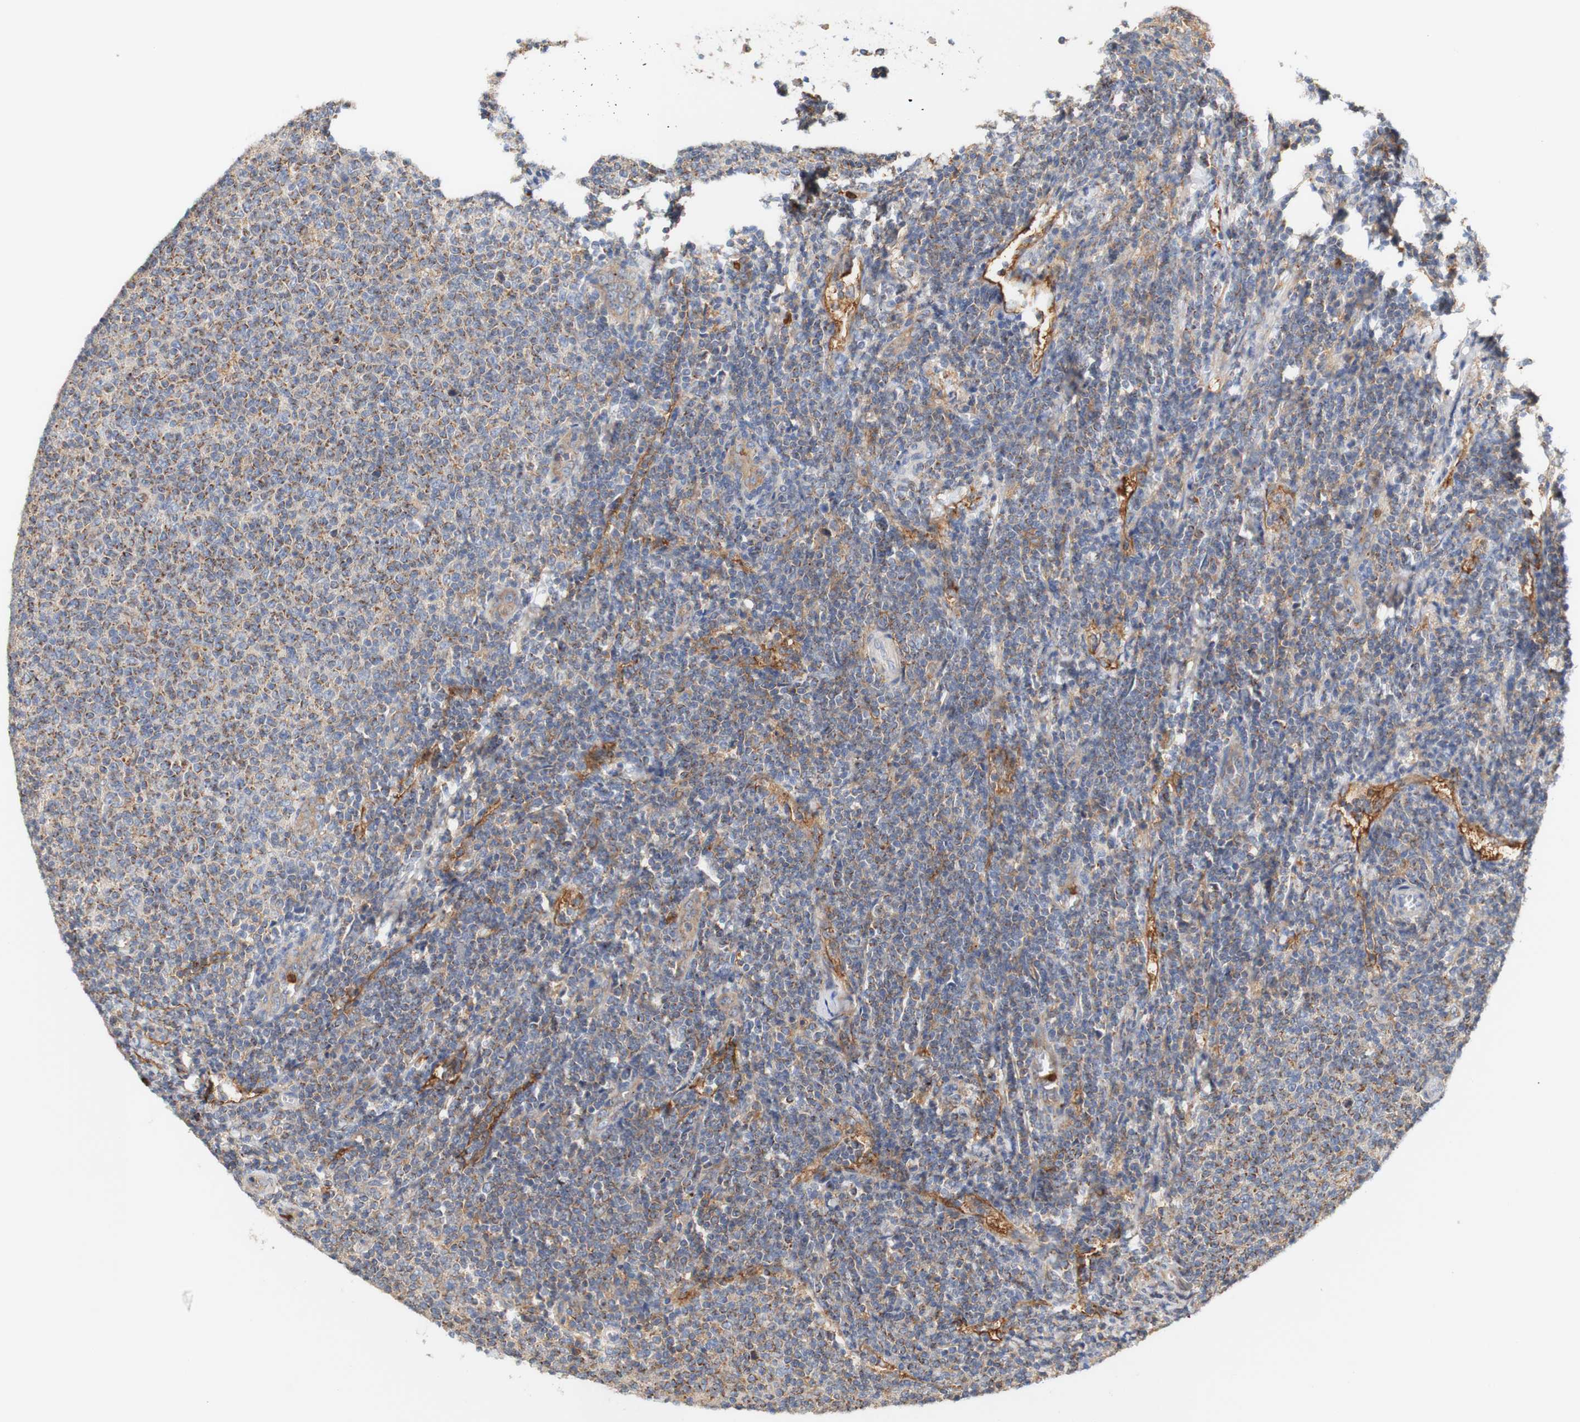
{"staining": {"intensity": "moderate", "quantity": "25%-75%", "location": "cytoplasmic/membranous"}, "tissue": "lymphoma", "cell_type": "Tumor cells", "image_type": "cancer", "snomed": [{"axis": "morphology", "description": "Malignant lymphoma, non-Hodgkin's type, Low grade"}, {"axis": "topography", "description": "Lymph node"}], "caption": "DAB (3,3'-diaminobenzidine) immunohistochemical staining of human low-grade malignant lymphoma, non-Hodgkin's type exhibits moderate cytoplasmic/membranous protein positivity in approximately 25%-75% of tumor cells. The protein is shown in brown color, while the nuclei are stained blue.", "gene": "PCDH7", "patient": {"sex": "male", "age": 66}}